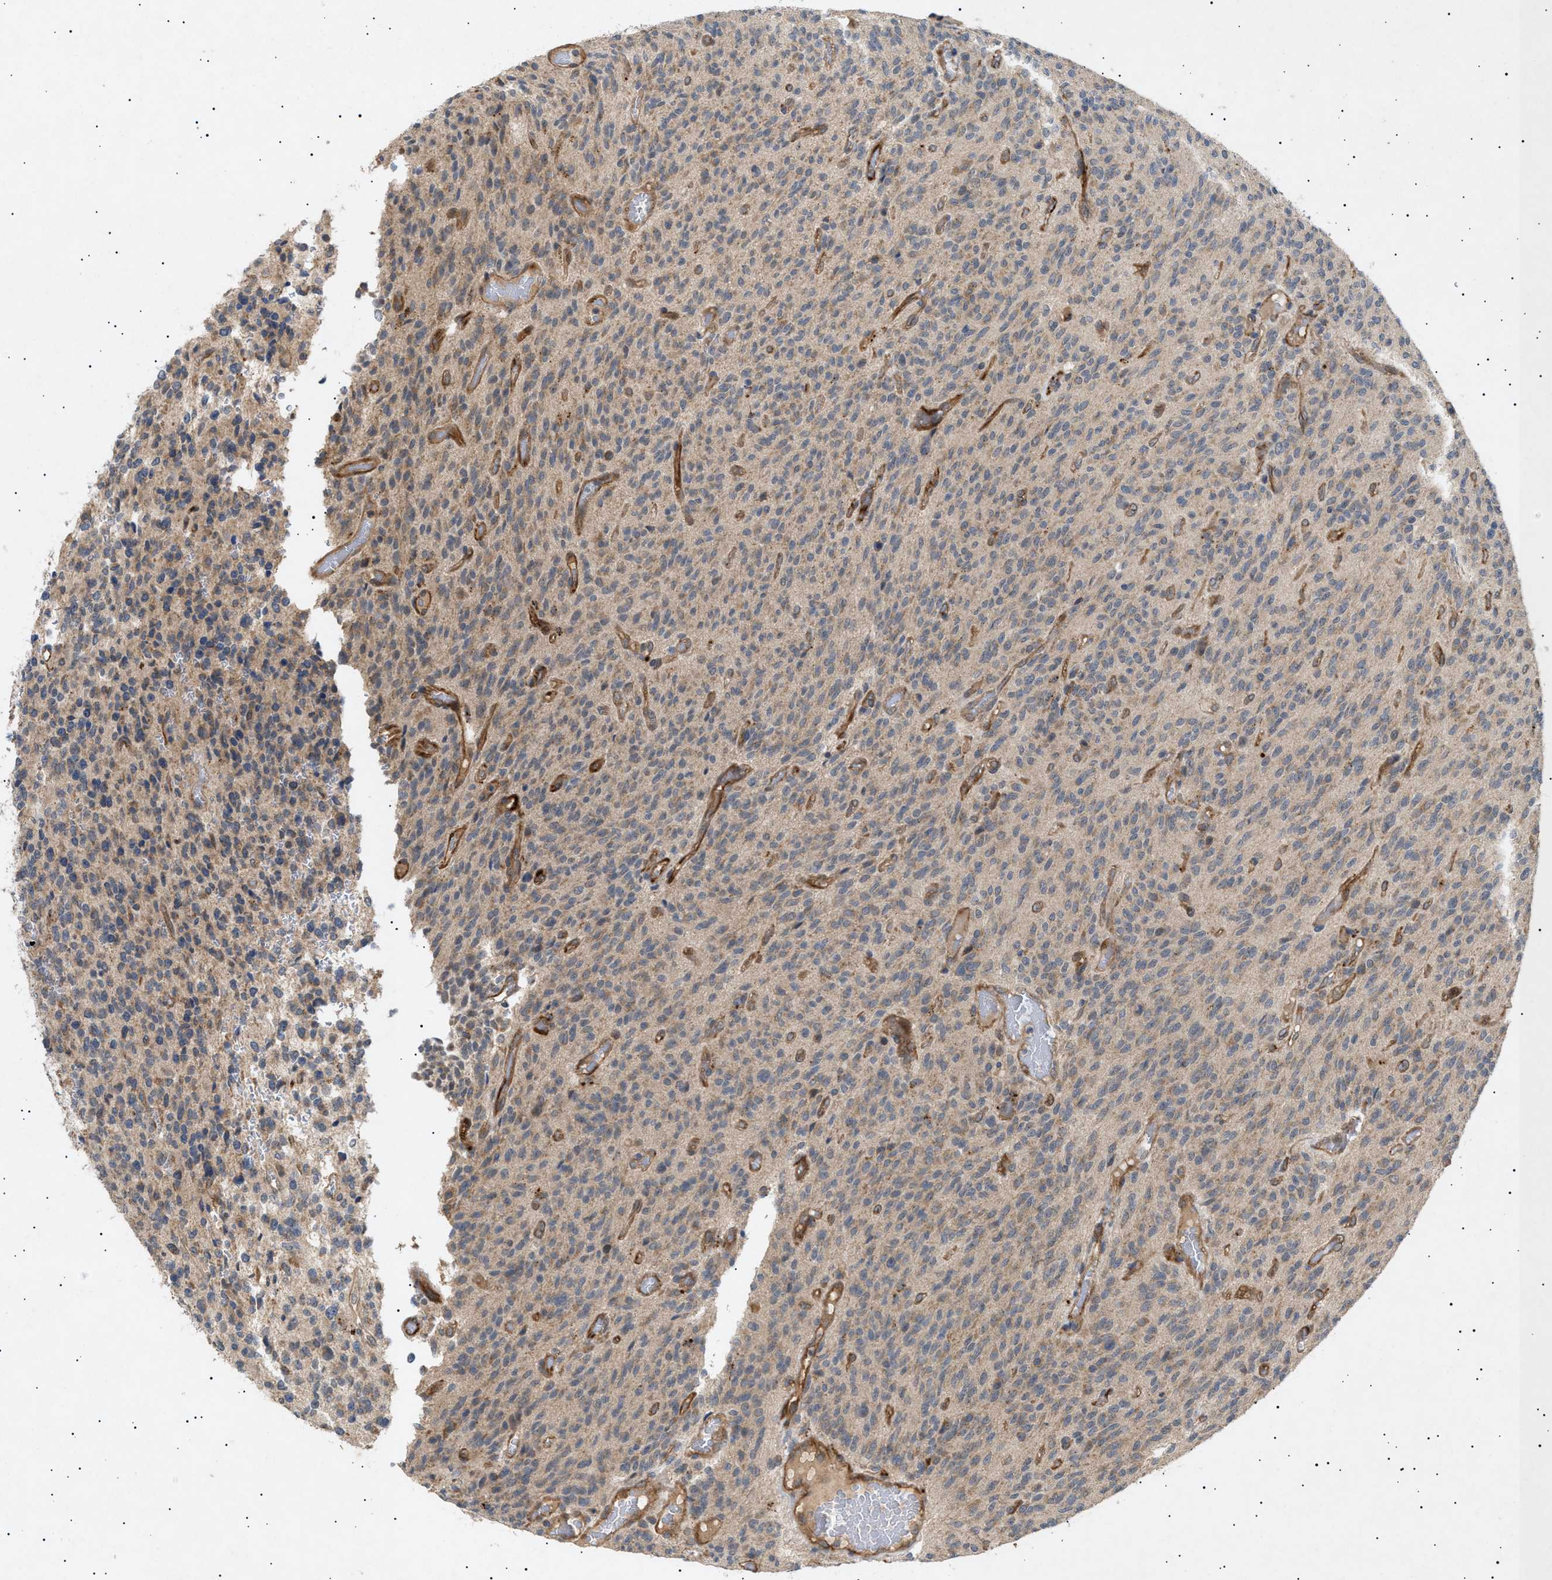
{"staining": {"intensity": "weak", "quantity": "25%-75%", "location": "cytoplasmic/membranous"}, "tissue": "glioma", "cell_type": "Tumor cells", "image_type": "cancer", "snomed": [{"axis": "morphology", "description": "Glioma, malignant, High grade"}, {"axis": "topography", "description": "Brain"}], "caption": "Immunohistochemistry (IHC) (DAB (3,3'-diaminobenzidine)) staining of malignant glioma (high-grade) exhibits weak cytoplasmic/membranous protein staining in approximately 25%-75% of tumor cells.", "gene": "SIRT5", "patient": {"sex": "male", "age": 34}}